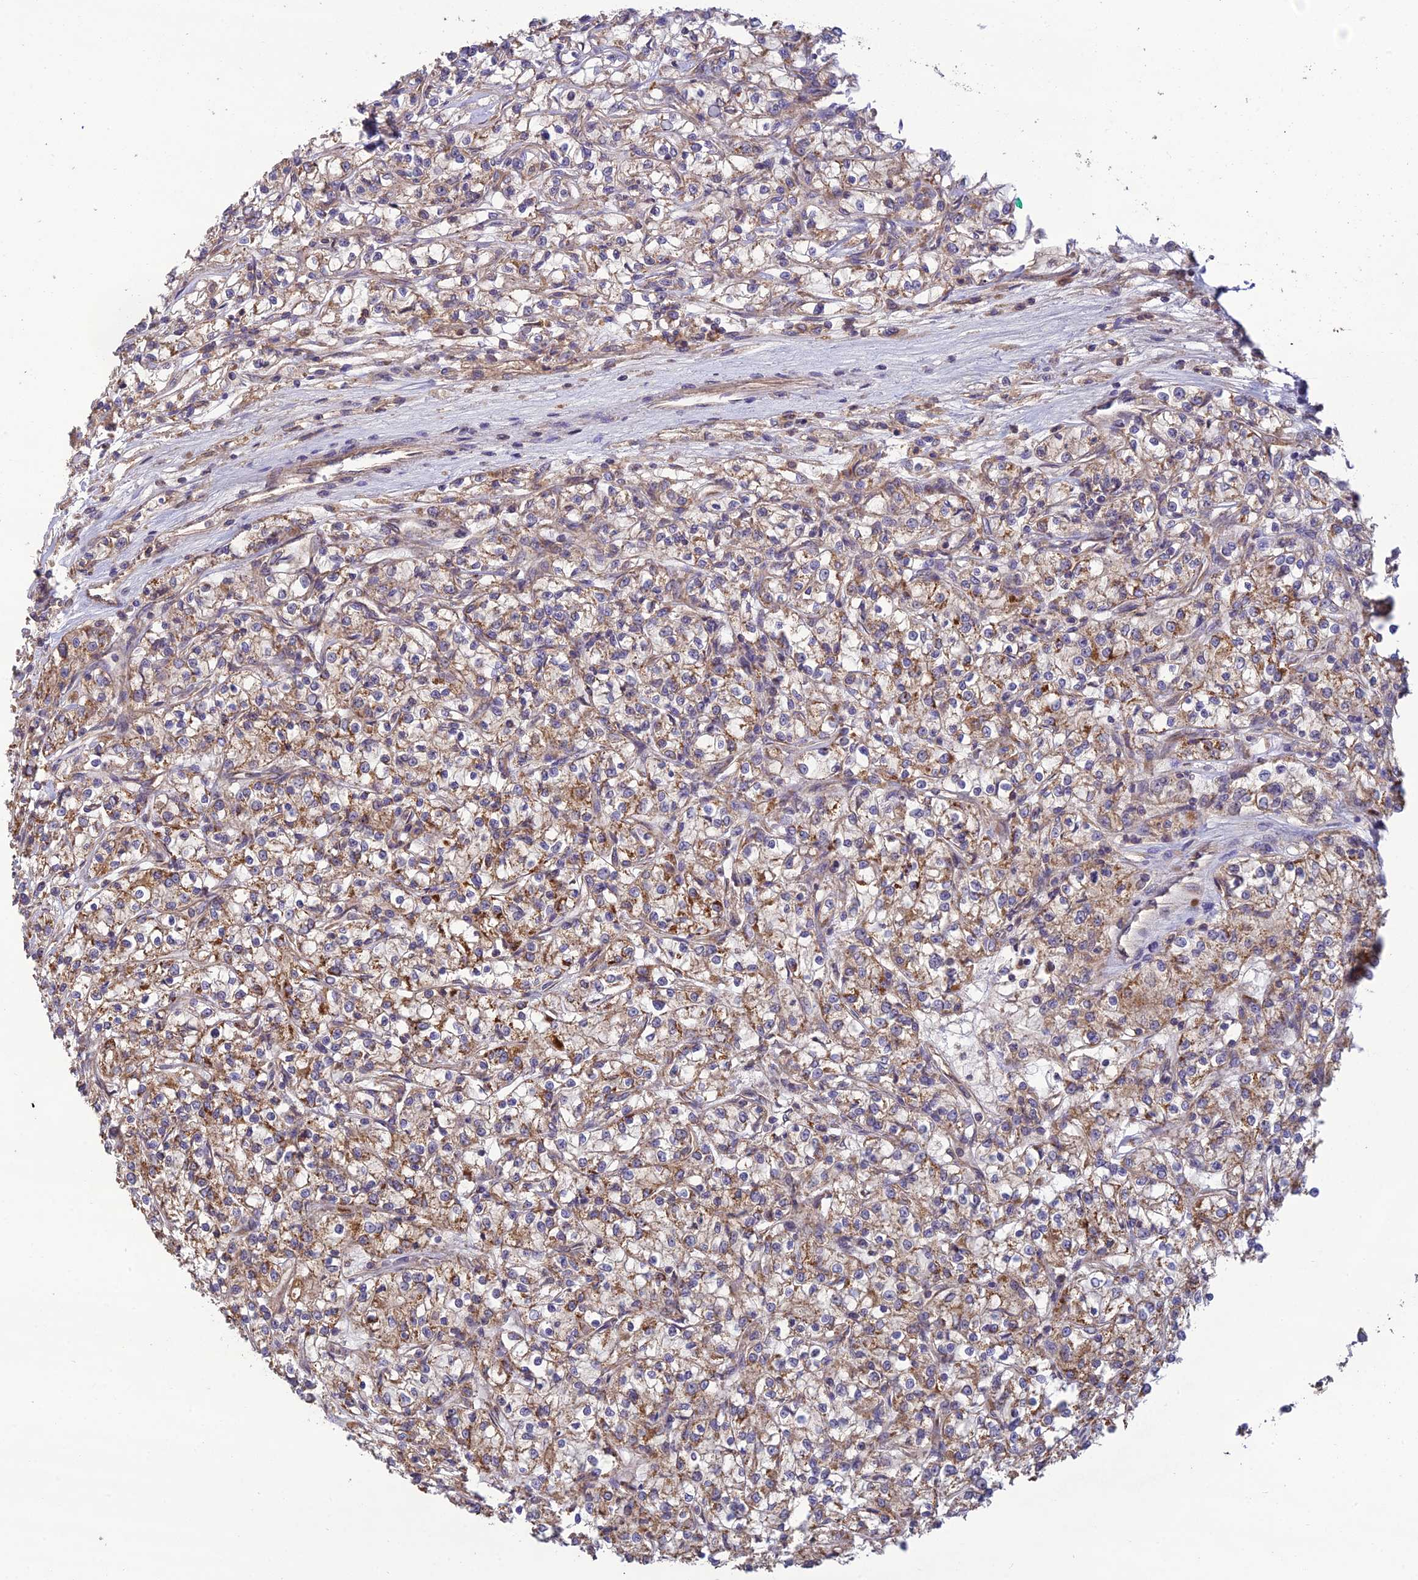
{"staining": {"intensity": "moderate", "quantity": ">75%", "location": "cytoplasmic/membranous"}, "tissue": "renal cancer", "cell_type": "Tumor cells", "image_type": "cancer", "snomed": [{"axis": "morphology", "description": "Adenocarcinoma, NOS"}, {"axis": "topography", "description": "Kidney"}], "caption": "Protein analysis of renal cancer tissue shows moderate cytoplasmic/membranous expression in about >75% of tumor cells.", "gene": "MRNIP", "patient": {"sex": "female", "age": 59}}